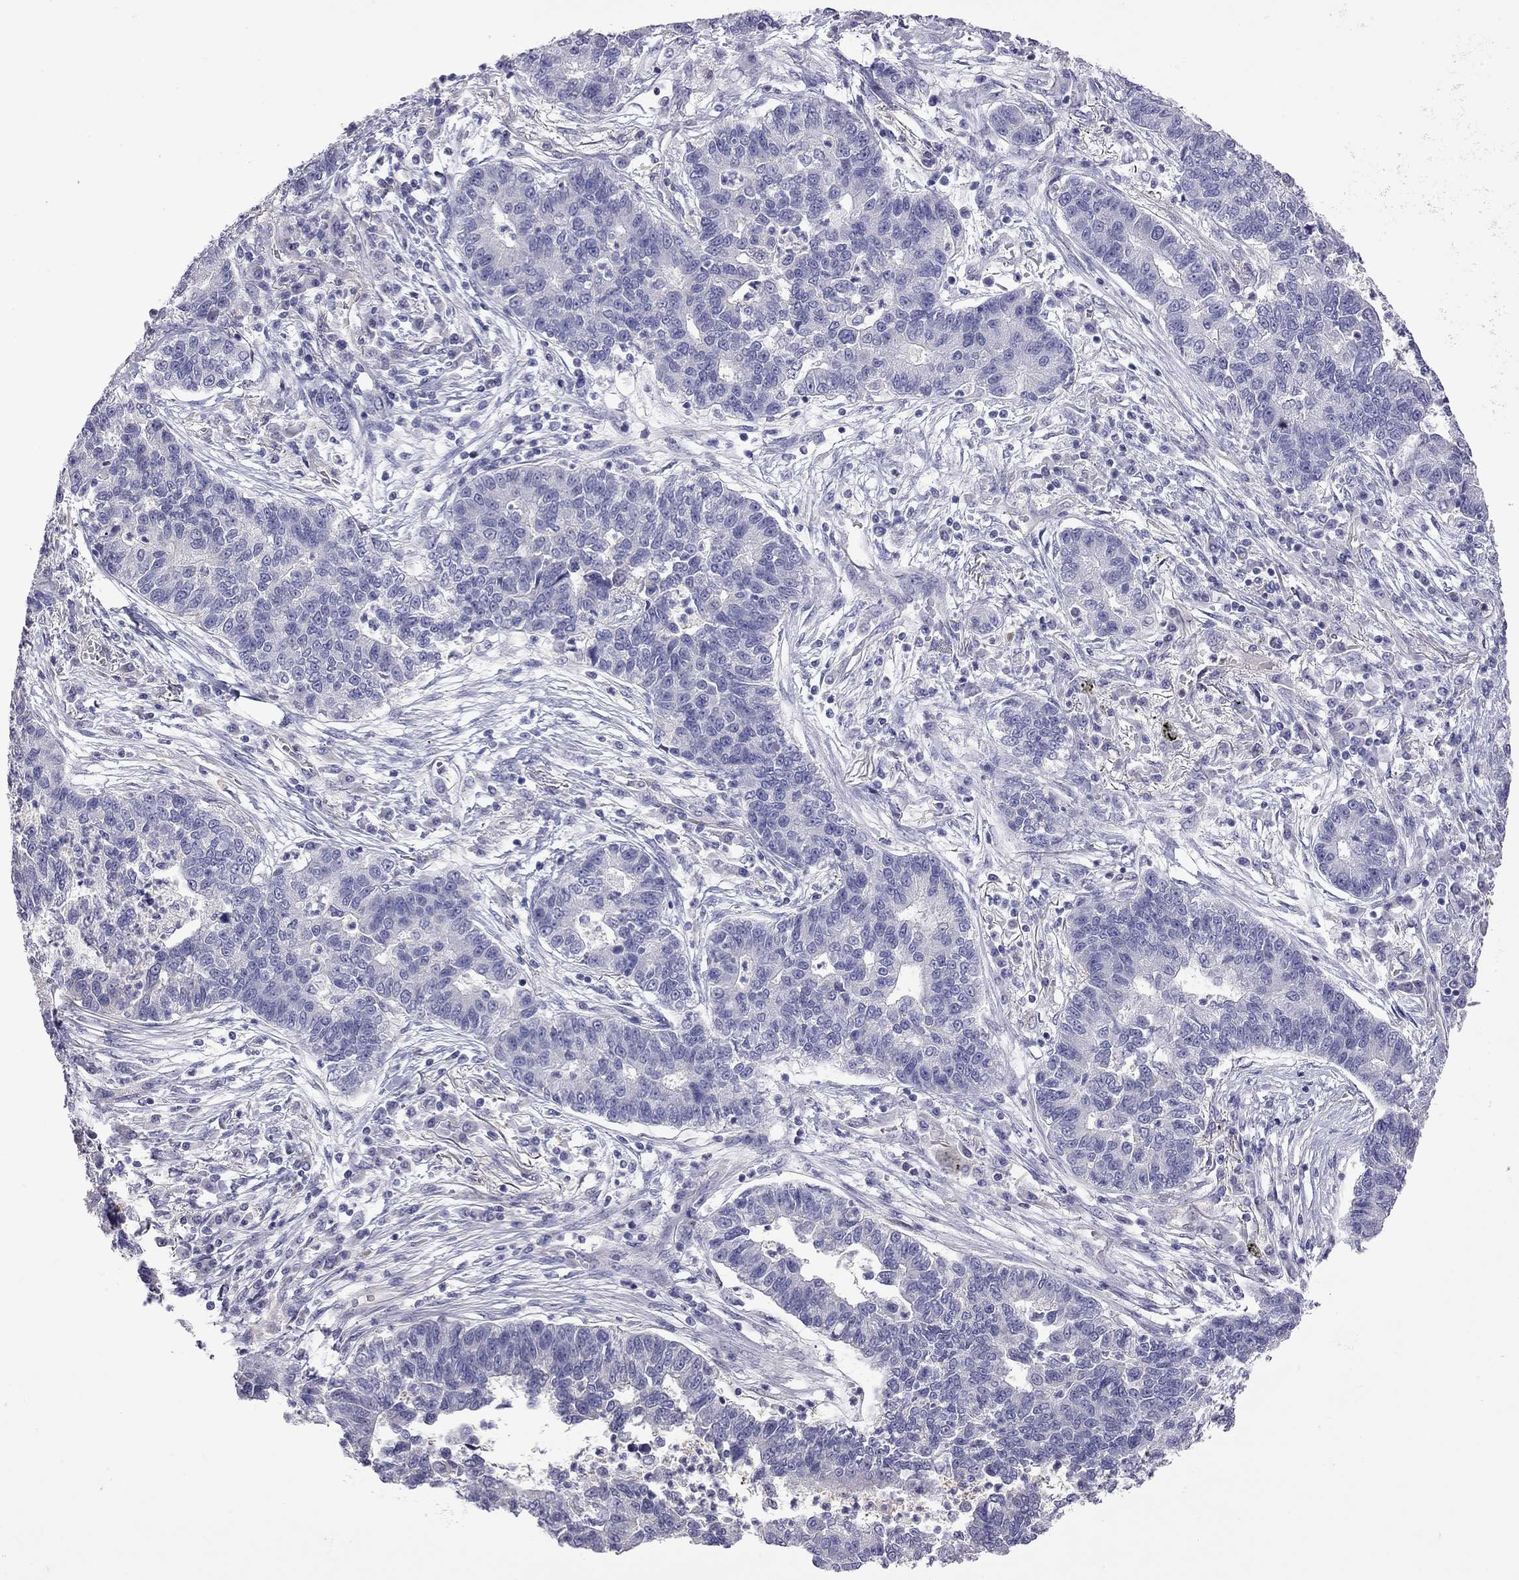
{"staining": {"intensity": "negative", "quantity": "none", "location": "none"}, "tissue": "lung cancer", "cell_type": "Tumor cells", "image_type": "cancer", "snomed": [{"axis": "morphology", "description": "Adenocarcinoma, NOS"}, {"axis": "topography", "description": "Lung"}], "caption": "Immunohistochemistry histopathology image of human adenocarcinoma (lung) stained for a protein (brown), which exhibits no staining in tumor cells.", "gene": "FEZ1", "patient": {"sex": "female", "age": 57}}